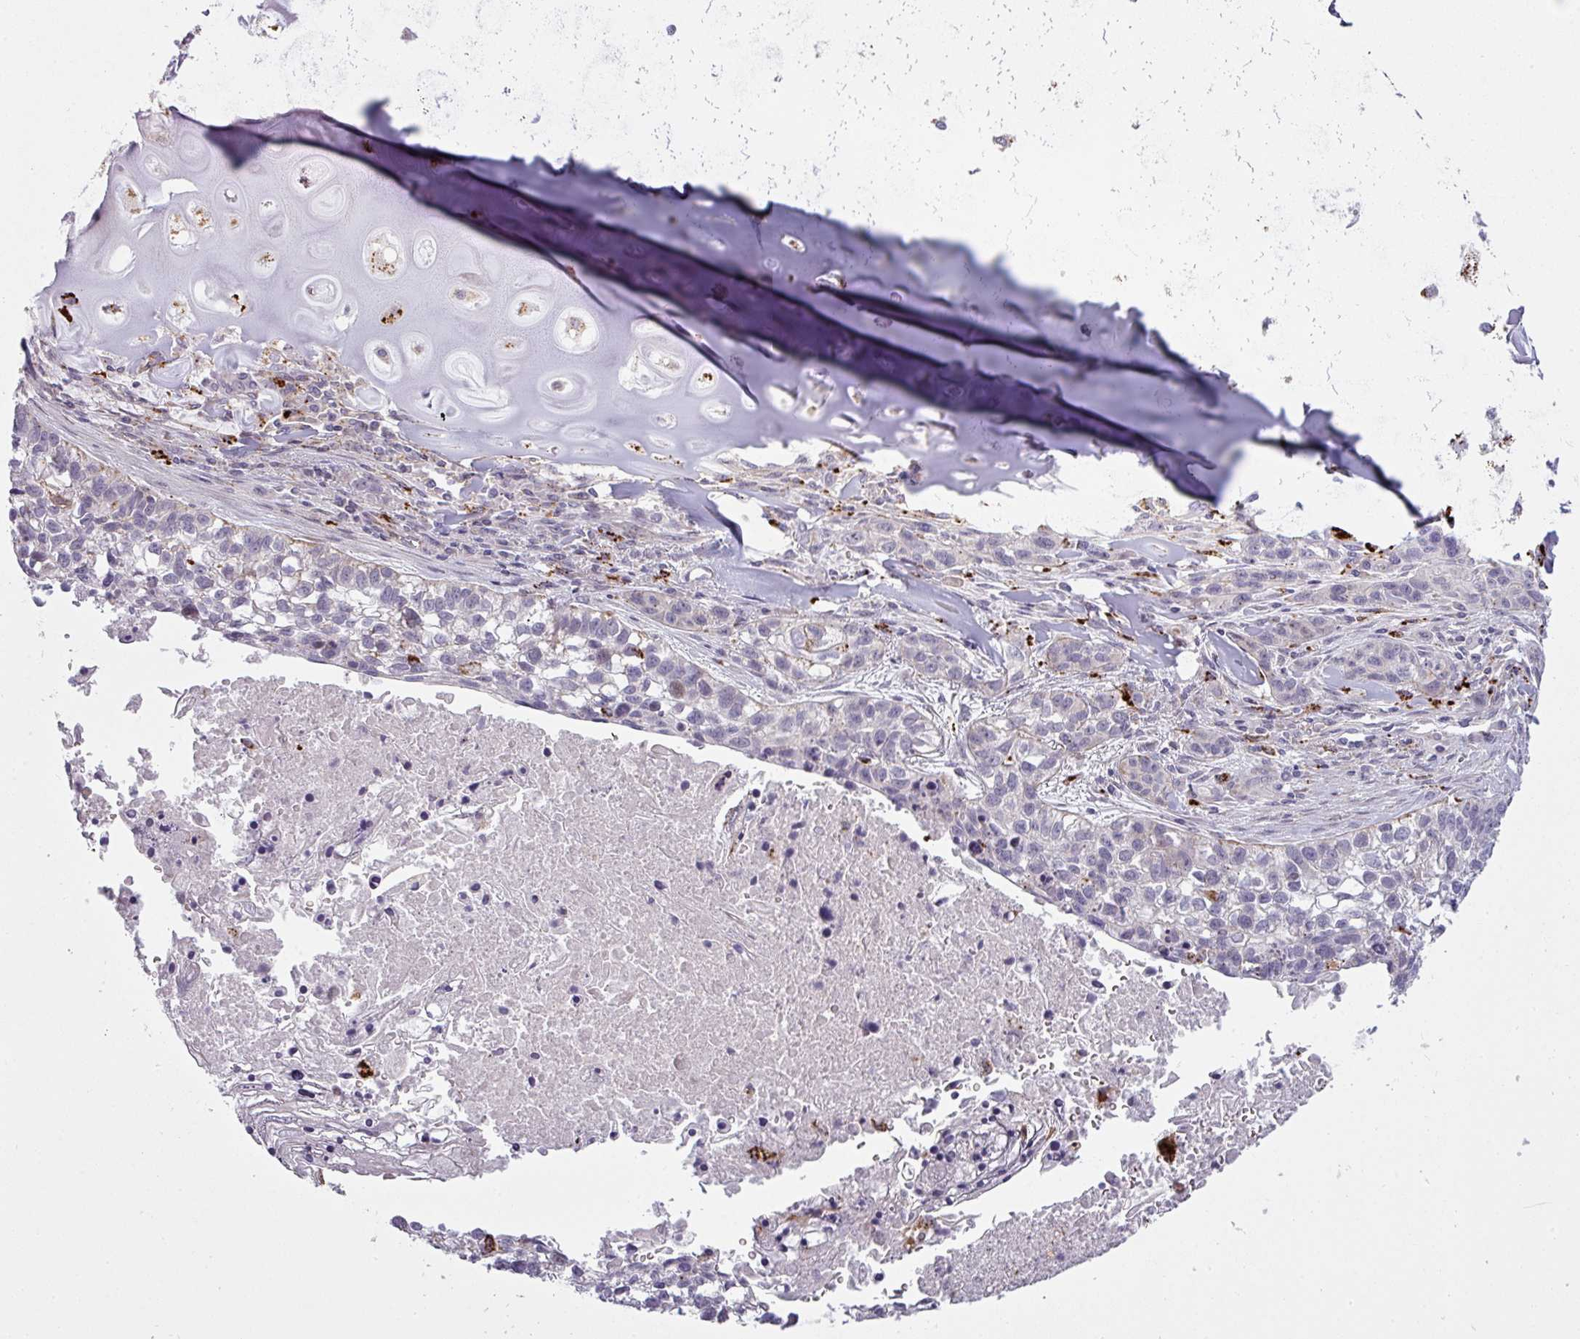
{"staining": {"intensity": "negative", "quantity": "none", "location": "none"}, "tissue": "lung cancer", "cell_type": "Tumor cells", "image_type": "cancer", "snomed": [{"axis": "morphology", "description": "Squamous cell carcinoma, NOS"}, {"axis": "topography", "description": "Lung"}], "caption": "Immunohistochemistry micrograph of human lung squamous cell carcinoma stained for a protein (brown), which shows no positivity in tumor cells. Brightfield microscopy of immunohistochemistry (IHC) stained with DAB (3,3'-diaminobenzidine) (brown) and hematoxylin (blue), captured at high magnification.", "gene": "MAP7D2", "patient": {"sex": "male", "age": 74}}